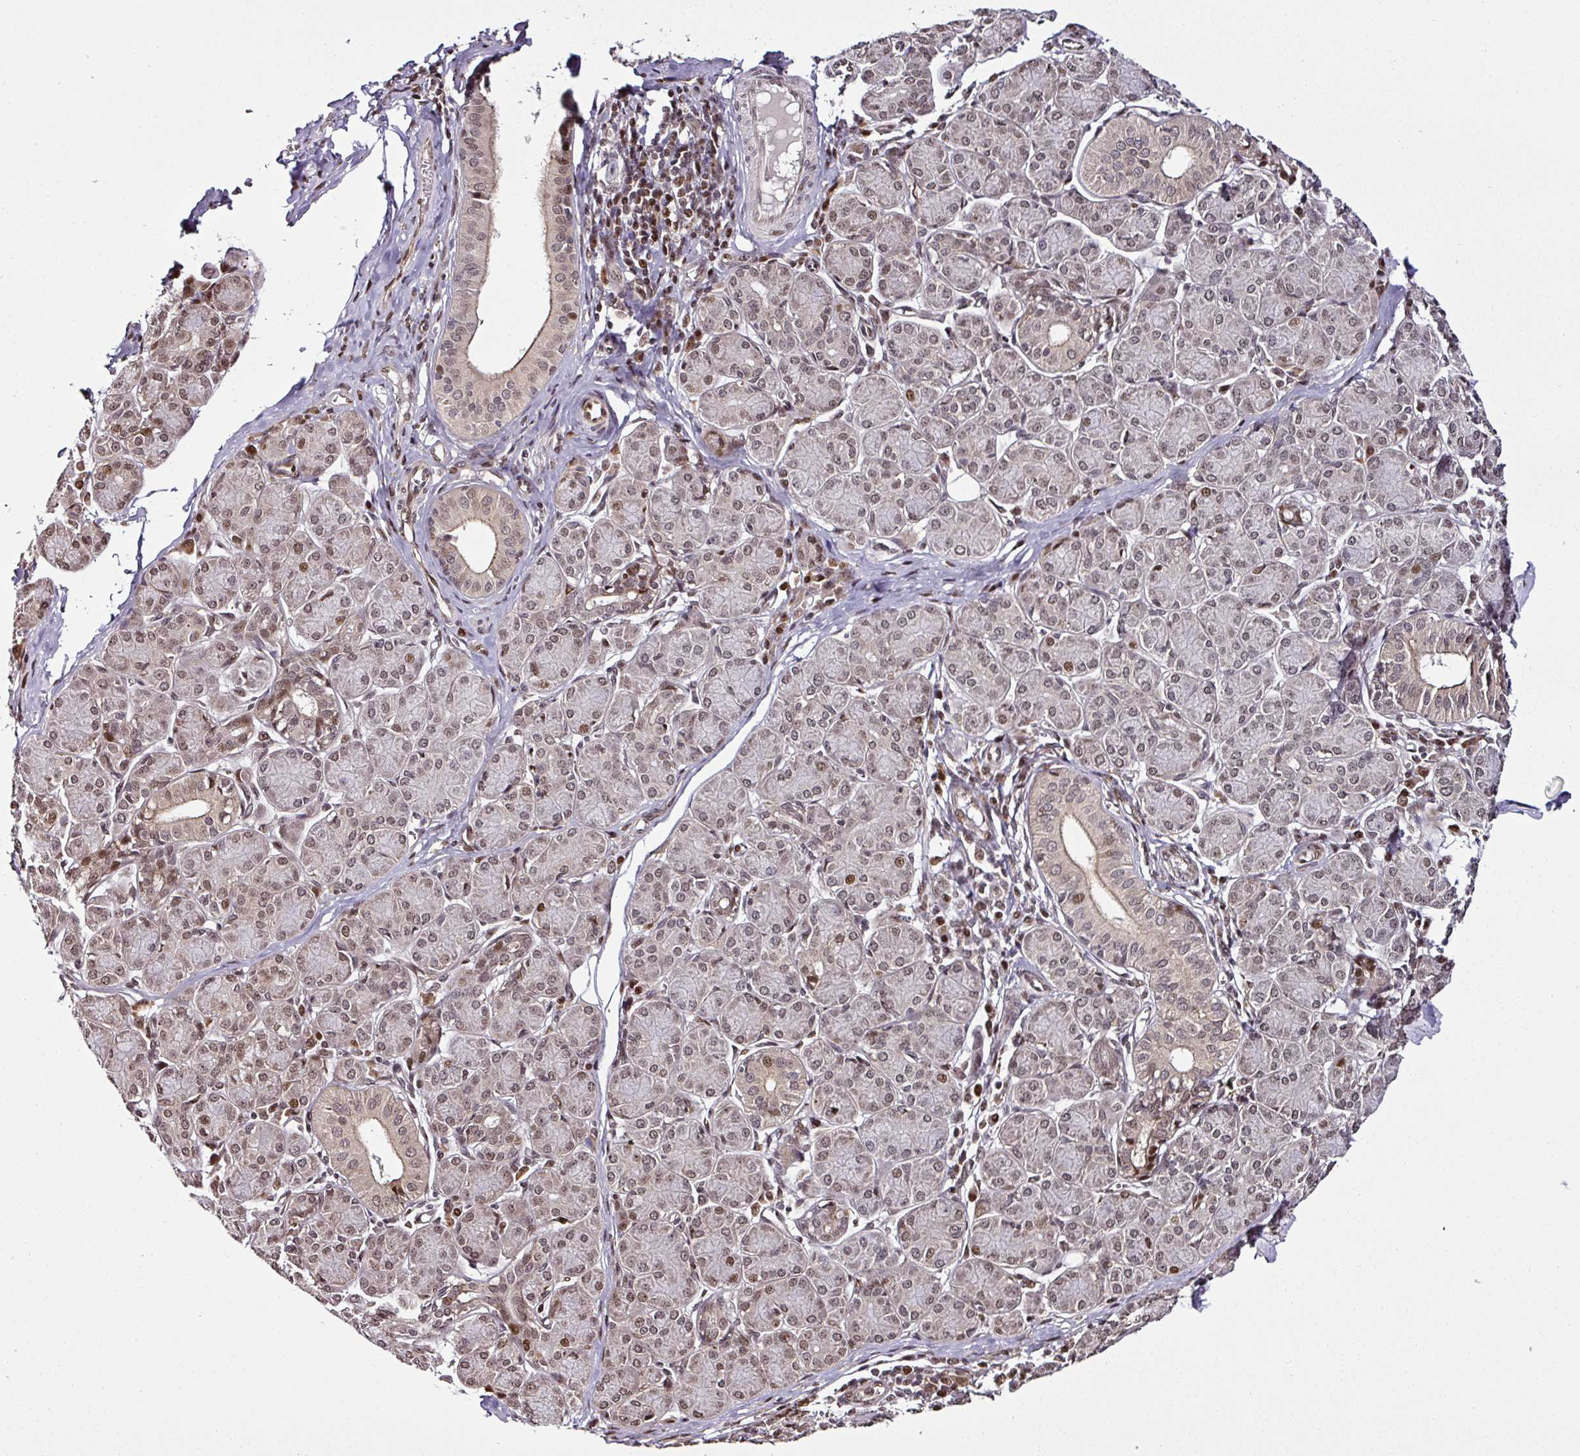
{"staining": {"intensity": "weak", "quantity": "25%-75%", "location": "nuclear"}, "tissue": "salivary gland", "cell_type": "Glandular cells", "image_type": "normal", "snomed": [{"axis": "morphology", "description": "Normal tissue, NOS"}, {"axis": "morphology", "description": "Inflammation, NOS"}, {"axis": "topography", "description": "Lymph node"}, {"axis": "topography", "description": "Salivary gland"}], "caption": "Weak nuclear staining for a protein is present in approximately 25%-75% of glandular cells of benign salivary gland using immunohistochemistry.", "gene": "COPRS", "patient": {"sex": "male", "age": 3}}